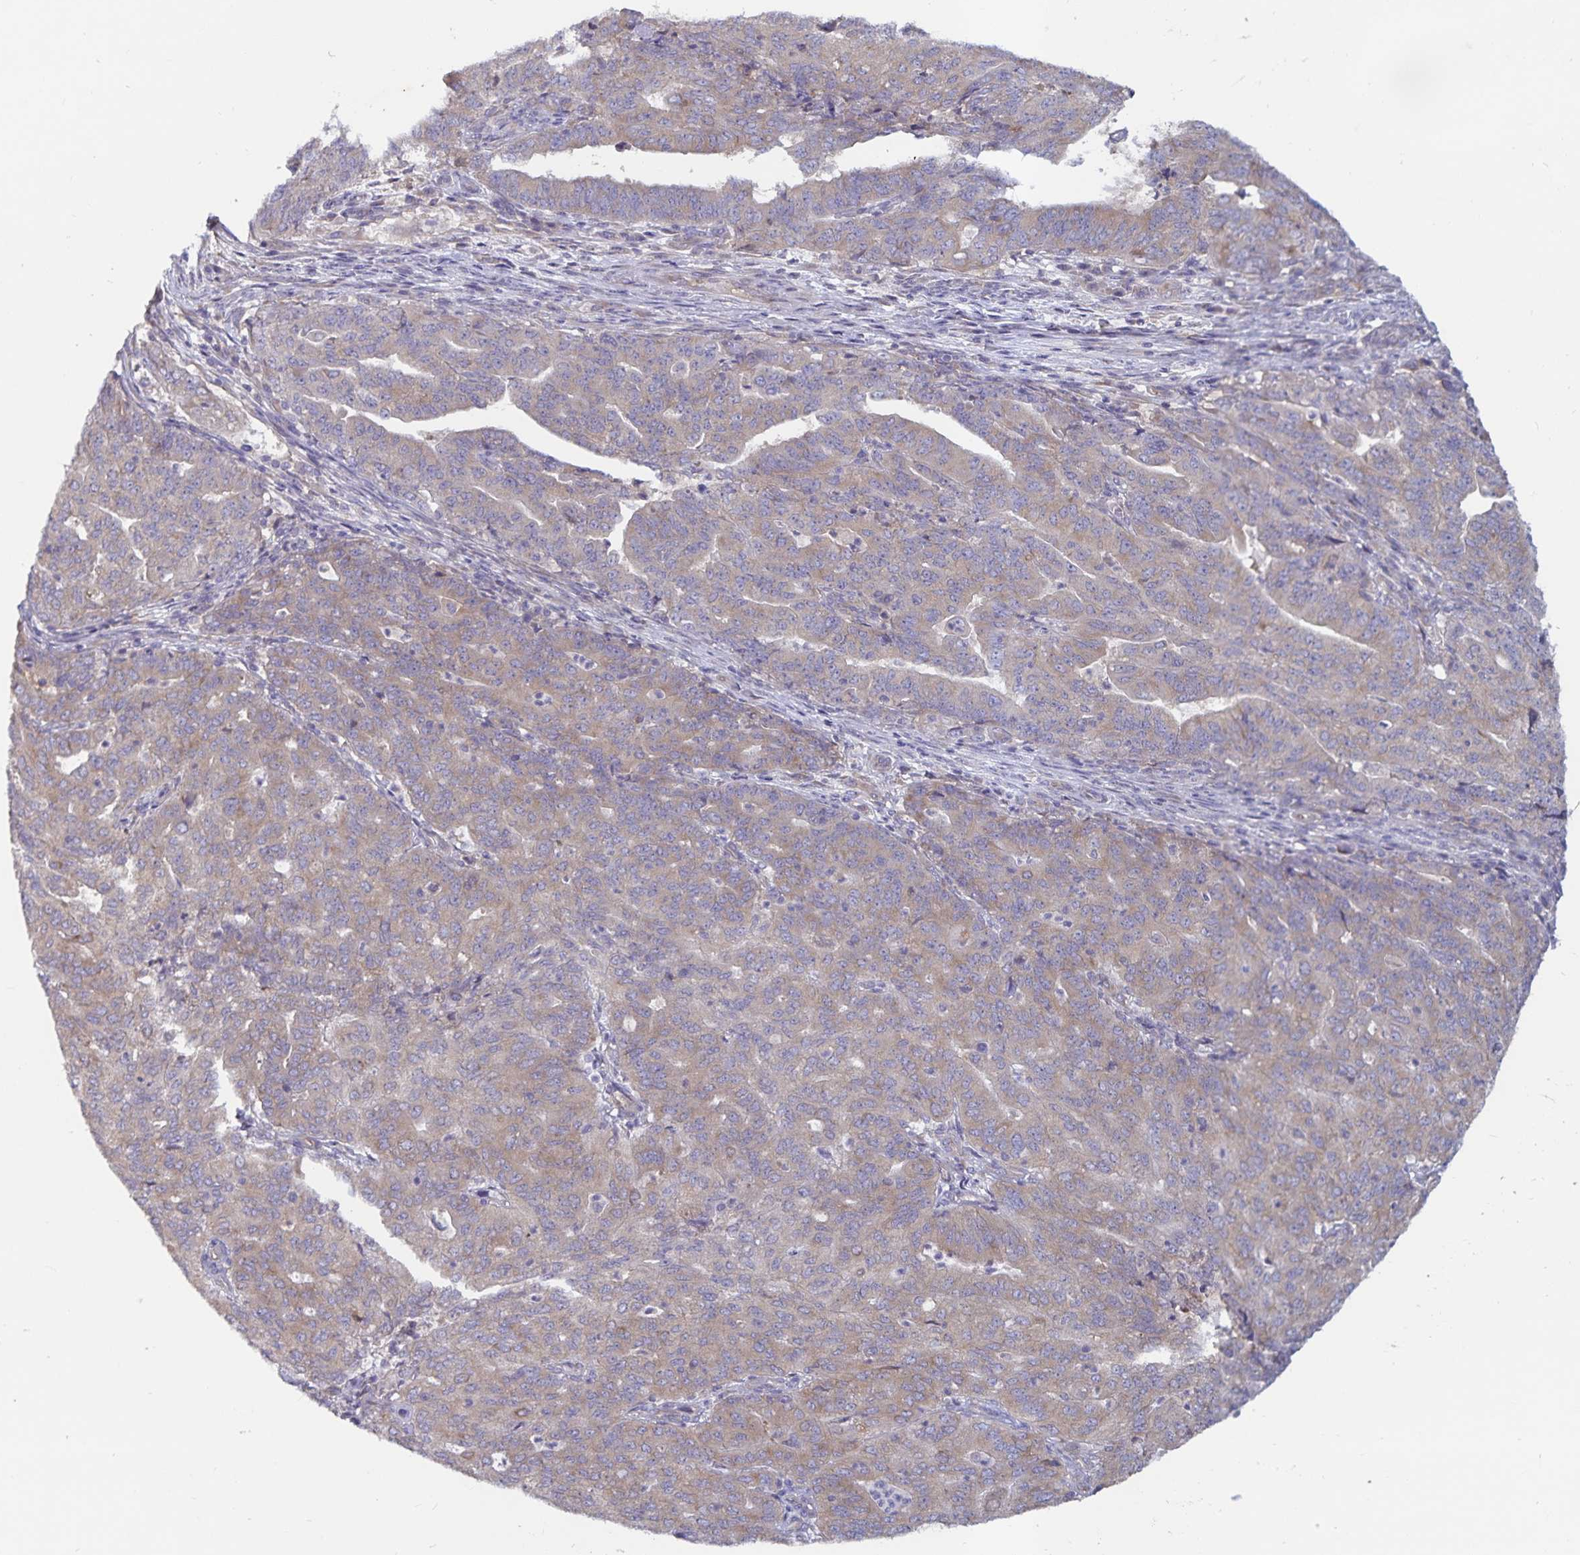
{"staining": {"intensity": "weak", "quantity": ">75%", "location": "cytoplasmic/membranous"}, "tissue": "endometrial cancer", "cell_type": "Tumor cells", "image_type": "cancer", "snomed": [{"axis": "morphology", "description": "Adenocarcinoma, NOS"}, {"axis": "topography", "description": "Endometrium"}], "caption": "Immunohistochemistry (IHC) (DAB (3,3'-diaminobenzidine)) staining of human endometrial cancer reveals weak cytoplasmic/membranous protein staining in about >75% of tumor cells.", "gene": "FAM120A", "patient": {"sex": "female", "age": 82}}